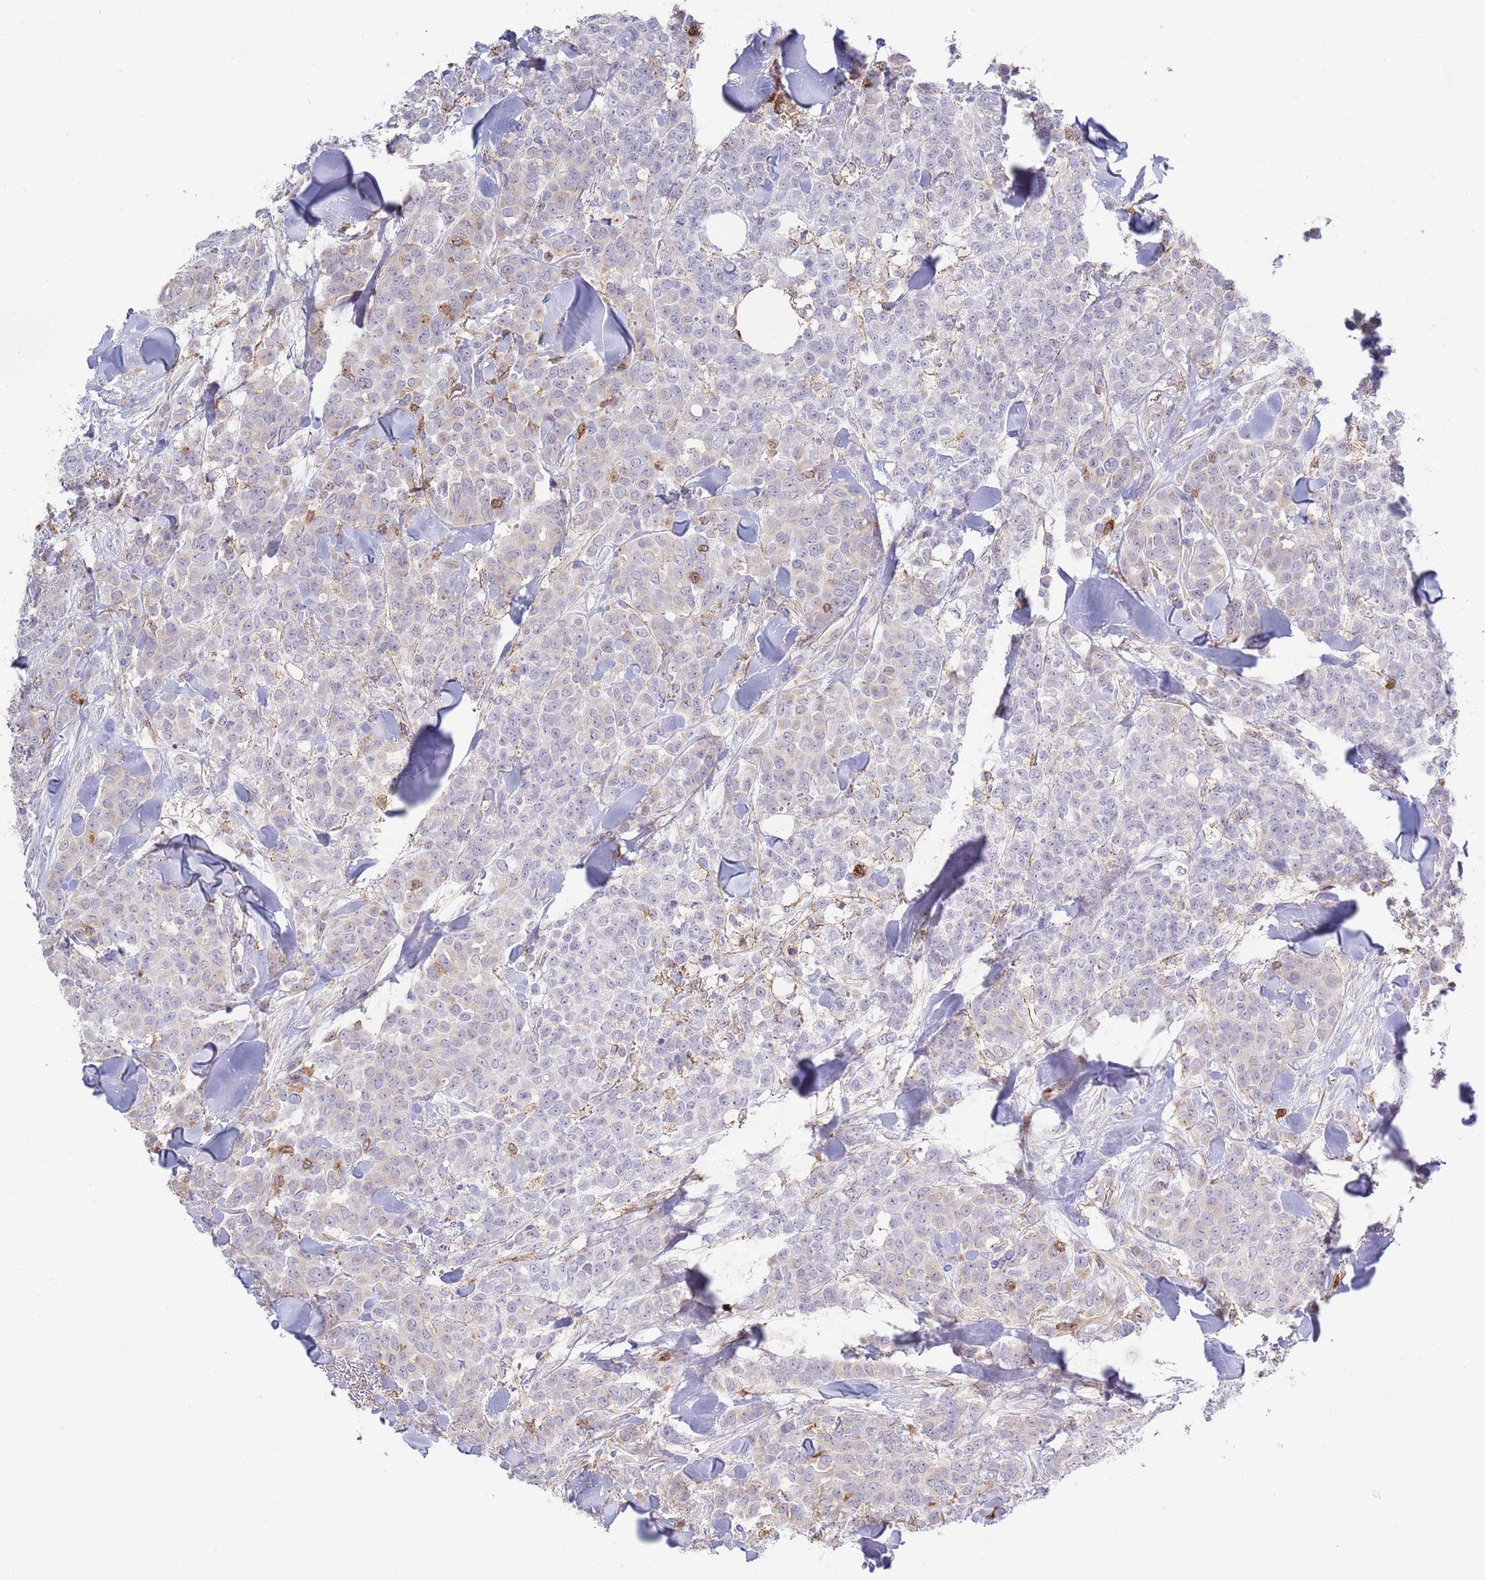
{"staining": {"intensity": "negative", "quantity": "none", "location": "none"}, "tissue": "breast cancer", "cell_type": "Tumor cells", "image_type": "cancer", "snomed": [{"axis": "morphology", "description": "Lobular carcinoma"}, {"axis": "topography", "description": "Breast"}], "caption": "The IHC micrograph has no significant positivity in tumor cells of breast cancer (lobular carcinoma) tissue. (DAB (3,3'-diaminobenzidine) immunohistochemistry, high magnification).", "gene": "LPXN", "patient": {"sex": "female", "age": 91}}